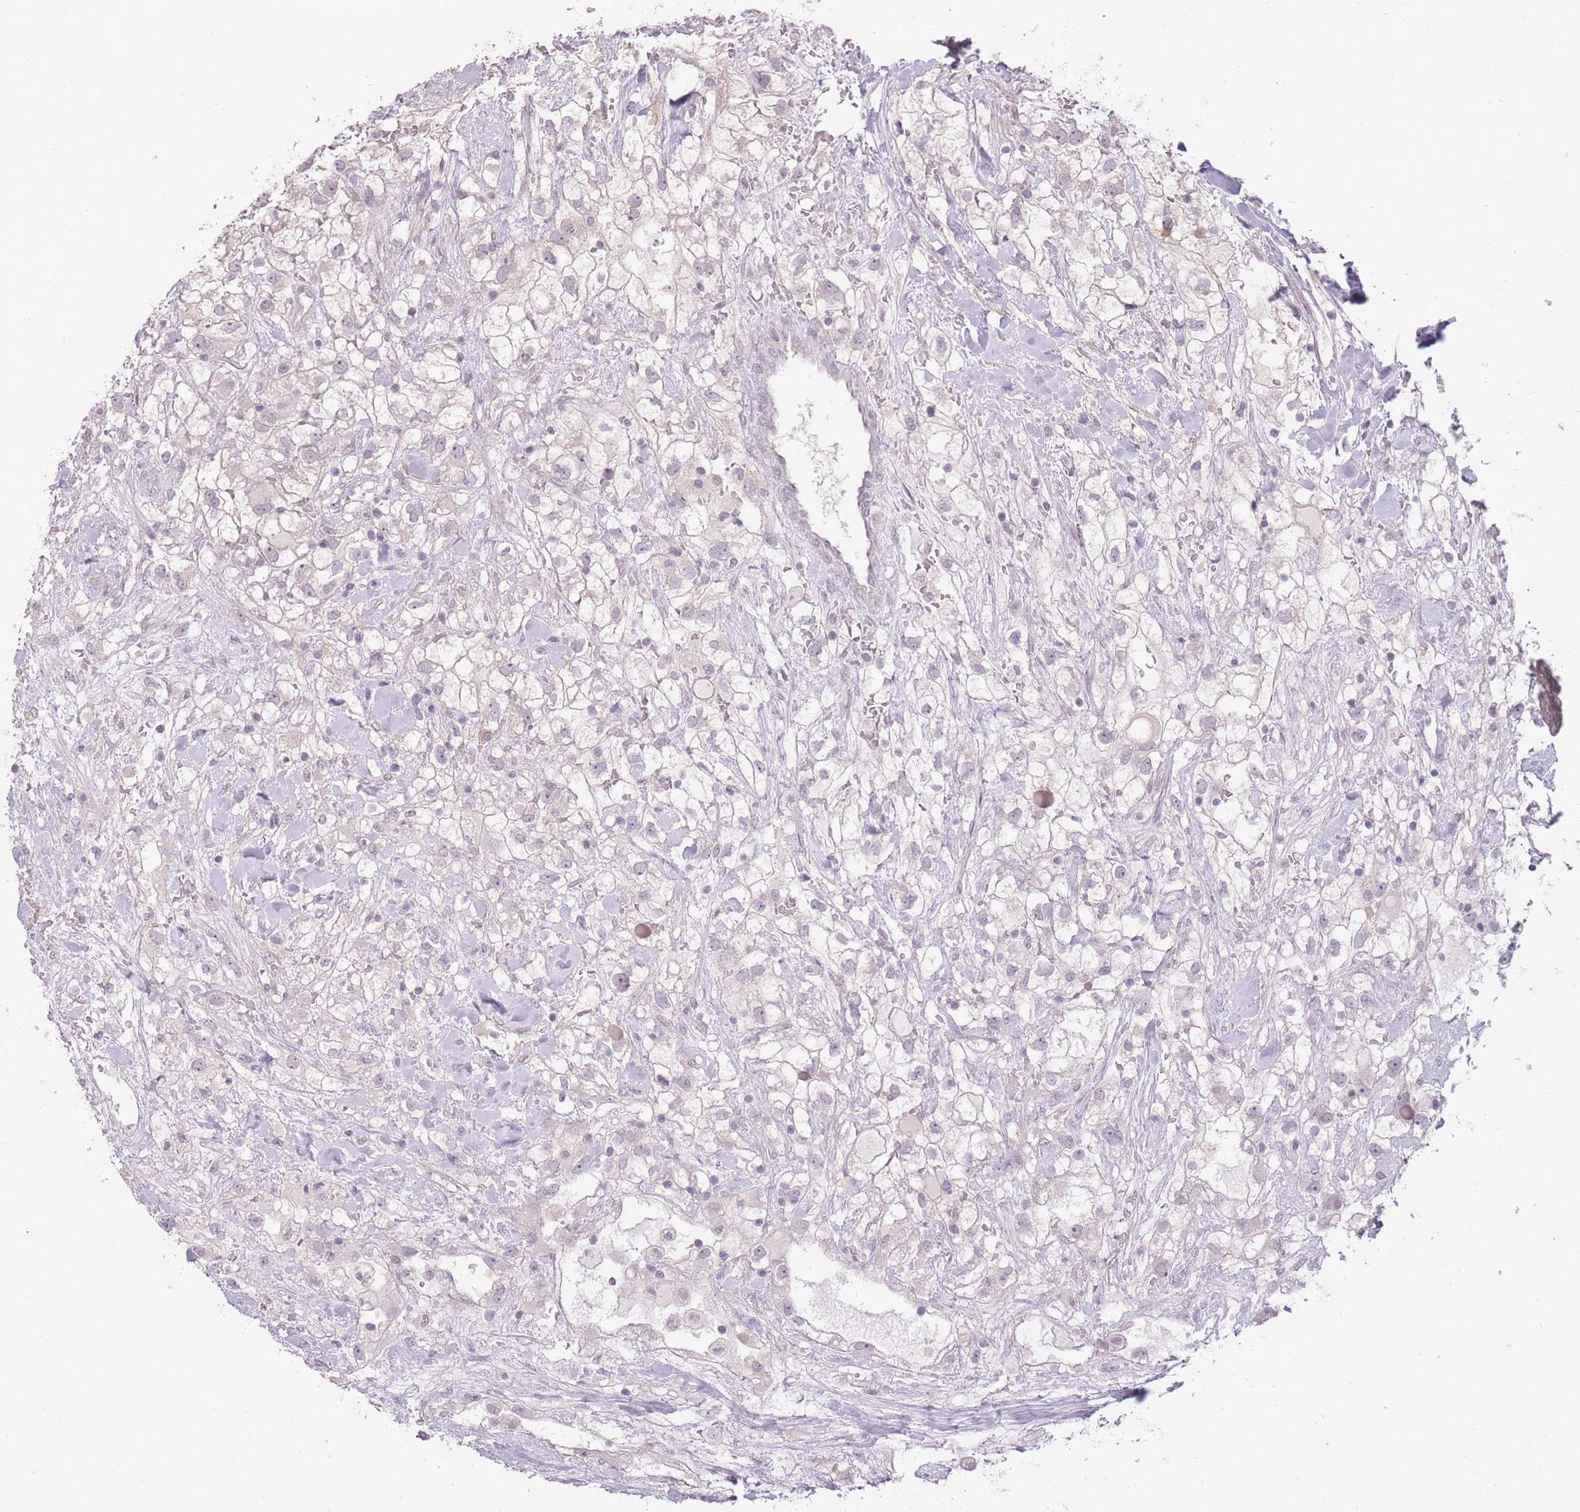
{"staining": {"intensity": "negative", "quantity": "none", "location": "none"}, "tissue": "renal cancer", "cell_type": "Tumor cells", "image_type": "cancer", "snomed": [{"axis": "morphology", "description": "Adenocarcinoma, NOS"}, {"axis": "topography", "description": "Kidney"}], "caption": "Immunohistochemistry histopathology image of neoplastic tissue: human renal cancer (adenocarcinoma) stained with DAB (3,3'-diaminobenzidine) demonstrates no significant protein expression in tumor cells. (Stains: DAB immunohistochemistry with hematoxylin counter stain, Microscopy: brightfield microscopy at high magnification).", "gene": "ZBTB24", "patient": {"sex": "male", "age": 59}}